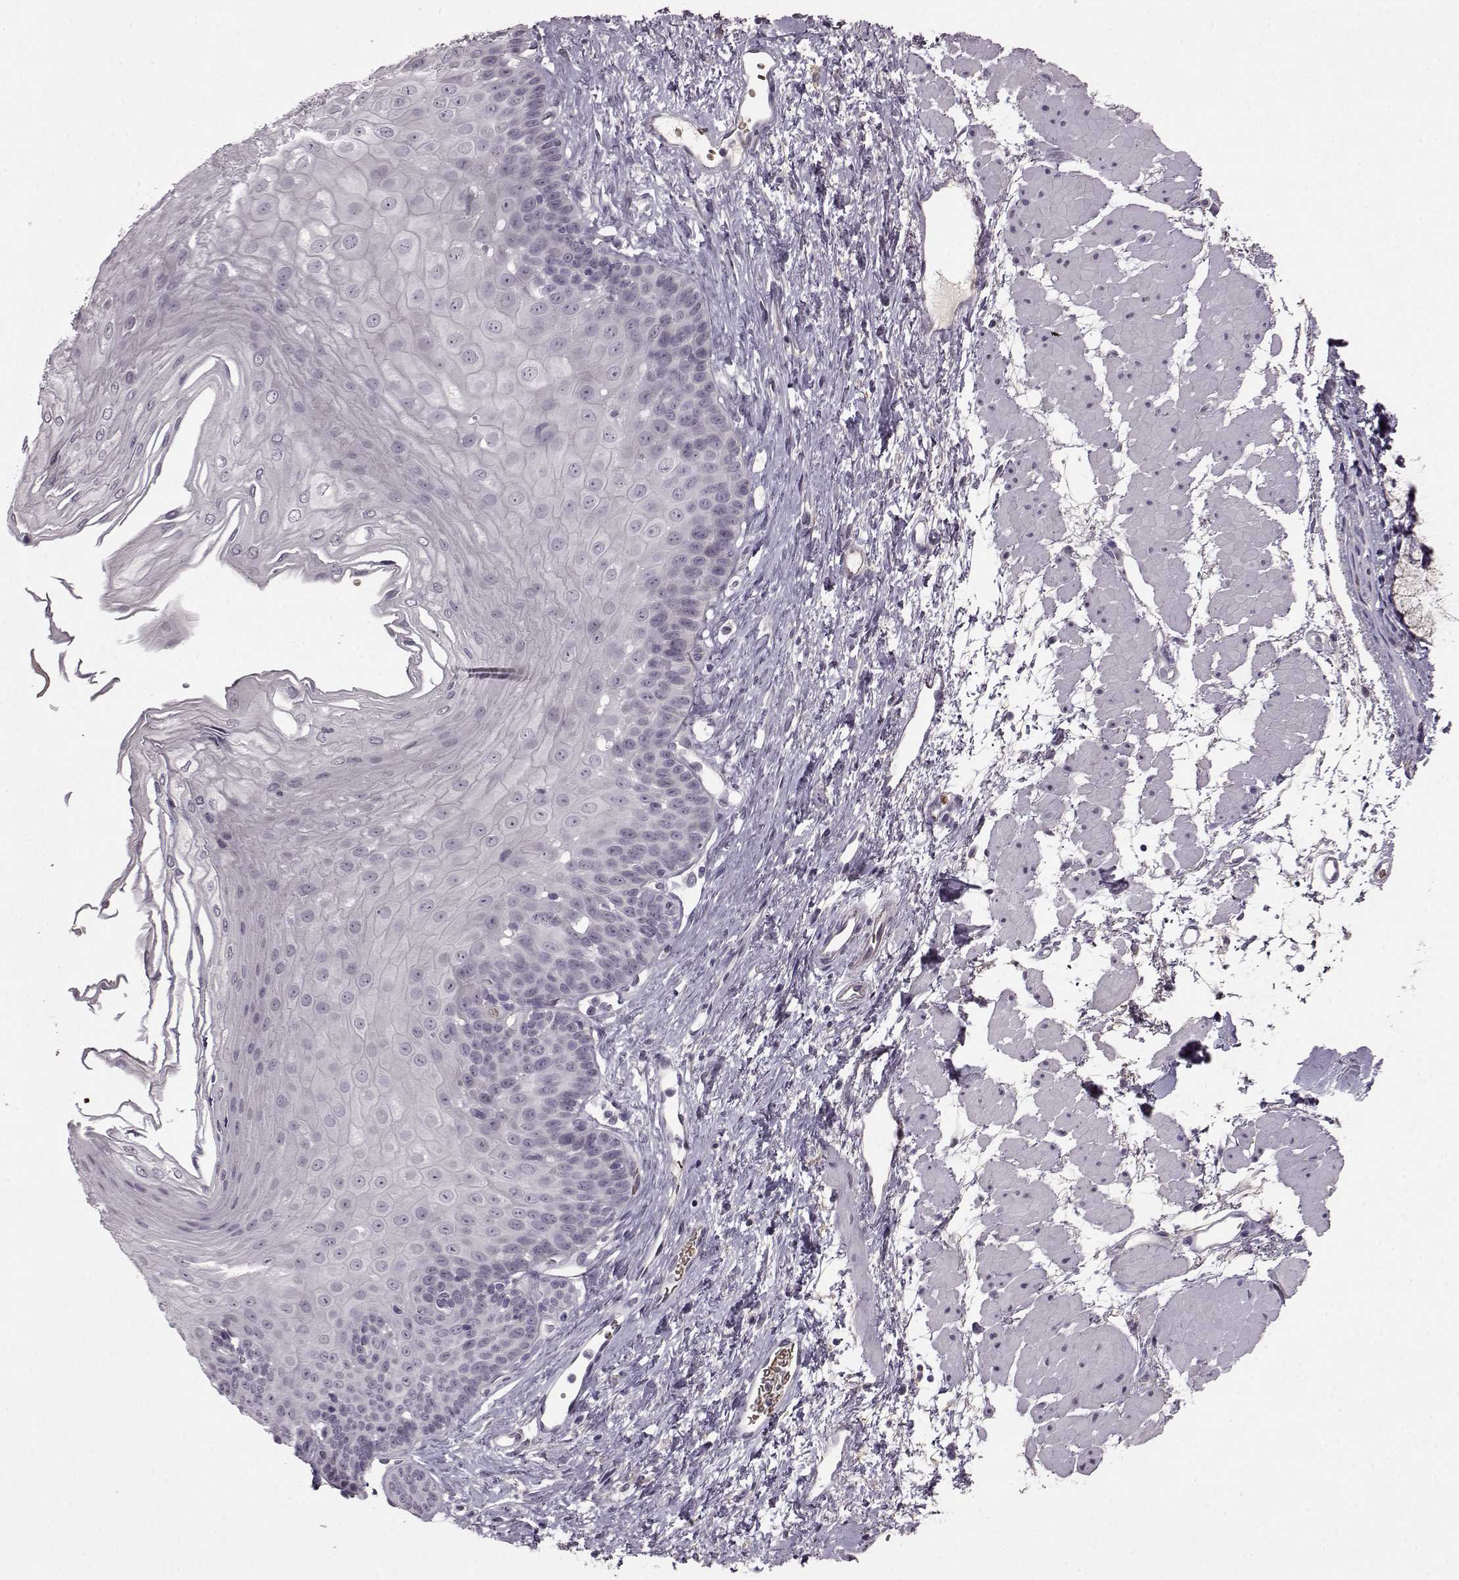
{"staining": {"intensity": "negative", "quantity": "none", "location": "none"}, "tissue": "esophagus", "cell_type": "Squamous epithelial cells", "image_type": "normal", "snomed": [{"axis": "morphology", "description": "Normal tissue, NOS"}, {"axis": "topography", "description": "Esophagus"}], "caption": "Immunohistochemistry histopathology image of normal esophagus: esophagus stained with DAB (3,3'-diaminobenzidine) displays no significant protein expression in squamous epithelial cells.", "gene": "PROP1", "patient": {"sex": "female", "age": 62}}